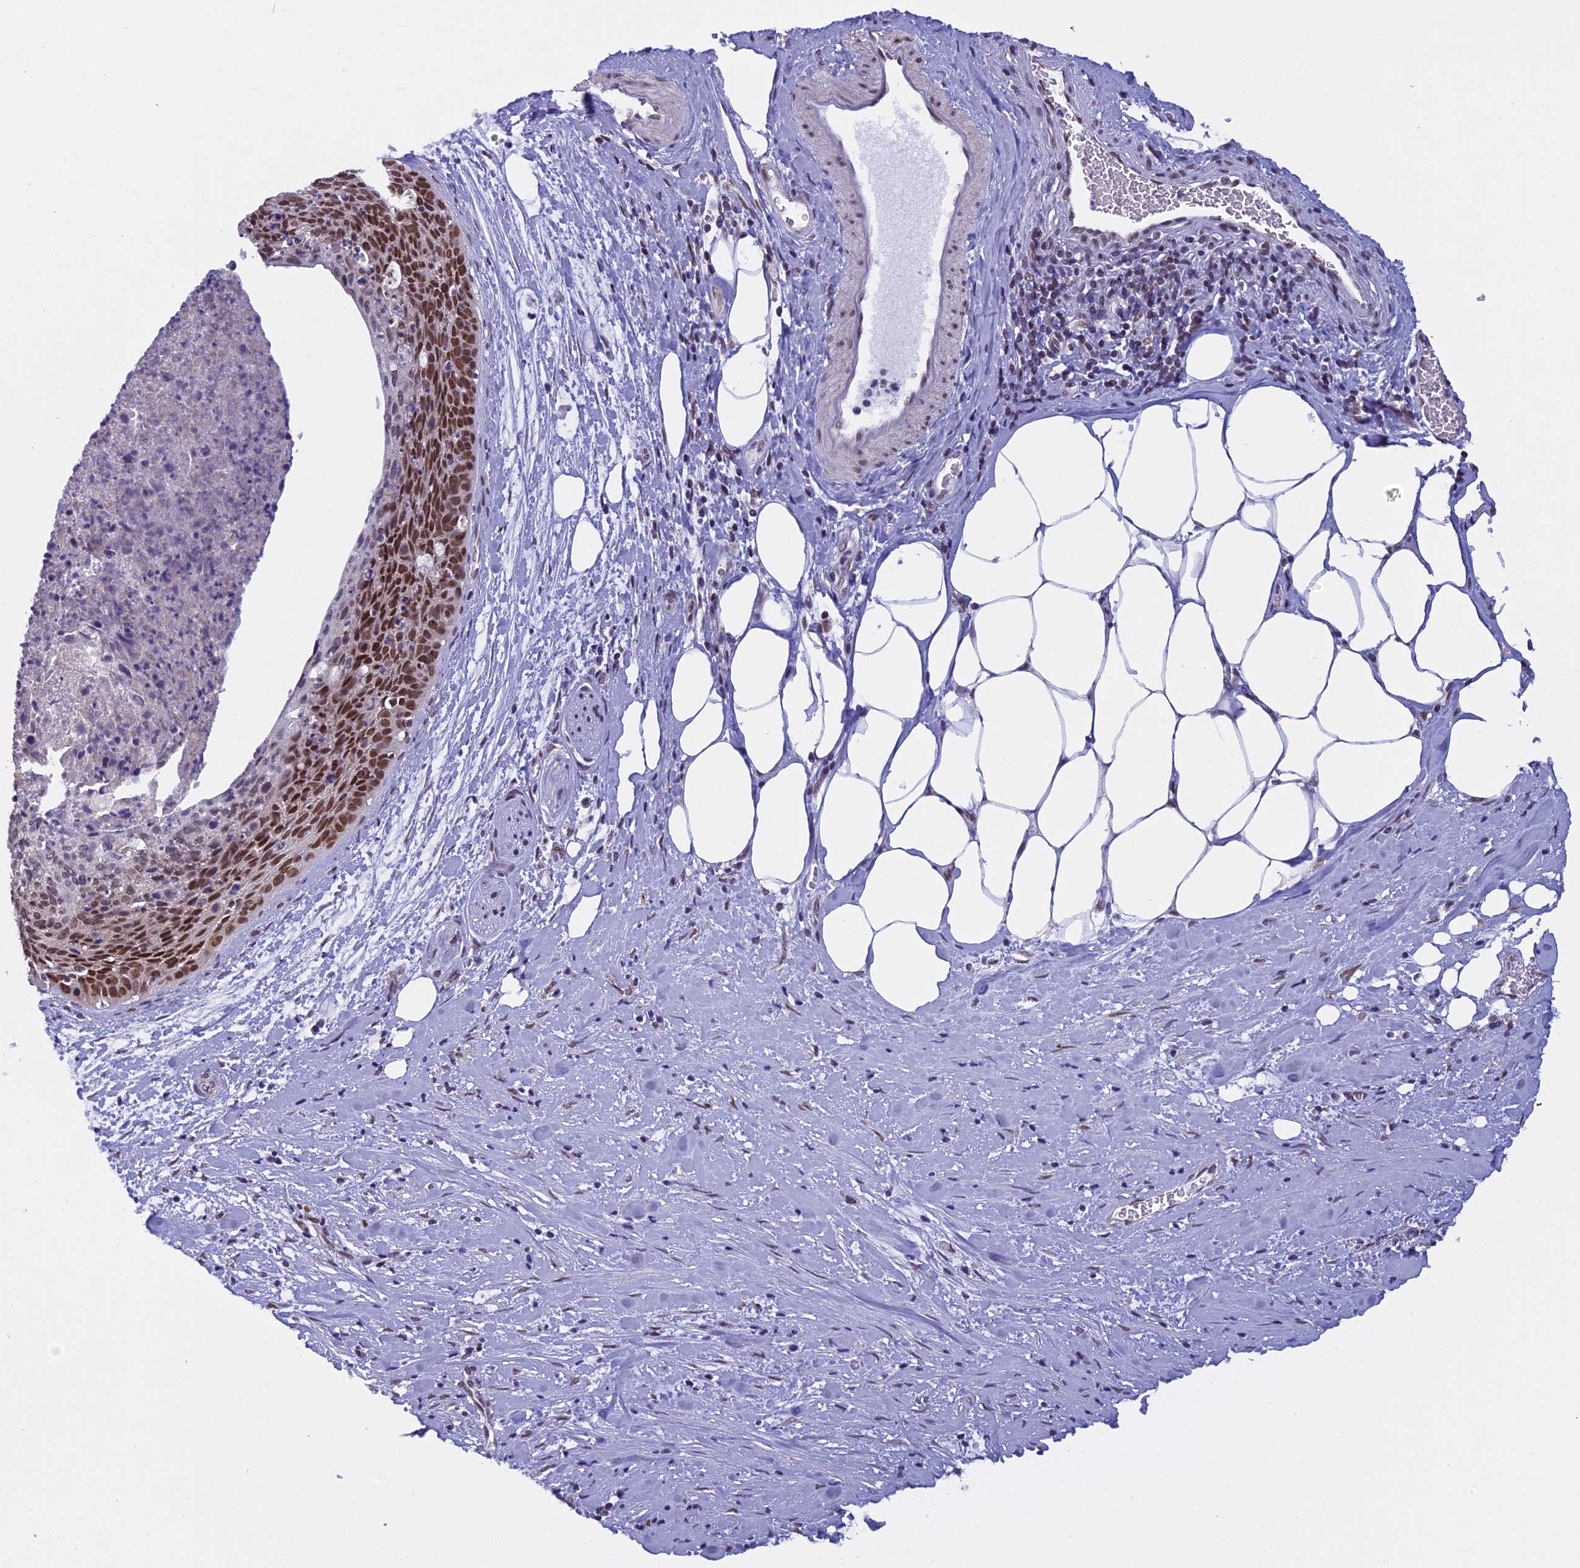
{"staining": {"intensity": "moderate", "quantity": ">75%", "location": "nuclear"}, "tissue": "cervical cancer", "cell_type": "Tumor cells", "image_type": "cancer", "snomed": [{"axis": "morphology", "description": "Squamous cell carcinoma, NOS"}, {"axis": "topography", "description": "Cervix"}], "caption": "A medium amount of moderate nuclear expression is seen in approximately >75% of tumor cells in squamous cell carcinoma (cervical) tissue. The staining was performed using DAB to visualize the protein expression in brown, while the nuclei were stained in blue with hematoxylin (Magnification: 20x).", "gene": "ZNF317", "patient": {"sex": "female", "age": 55}}